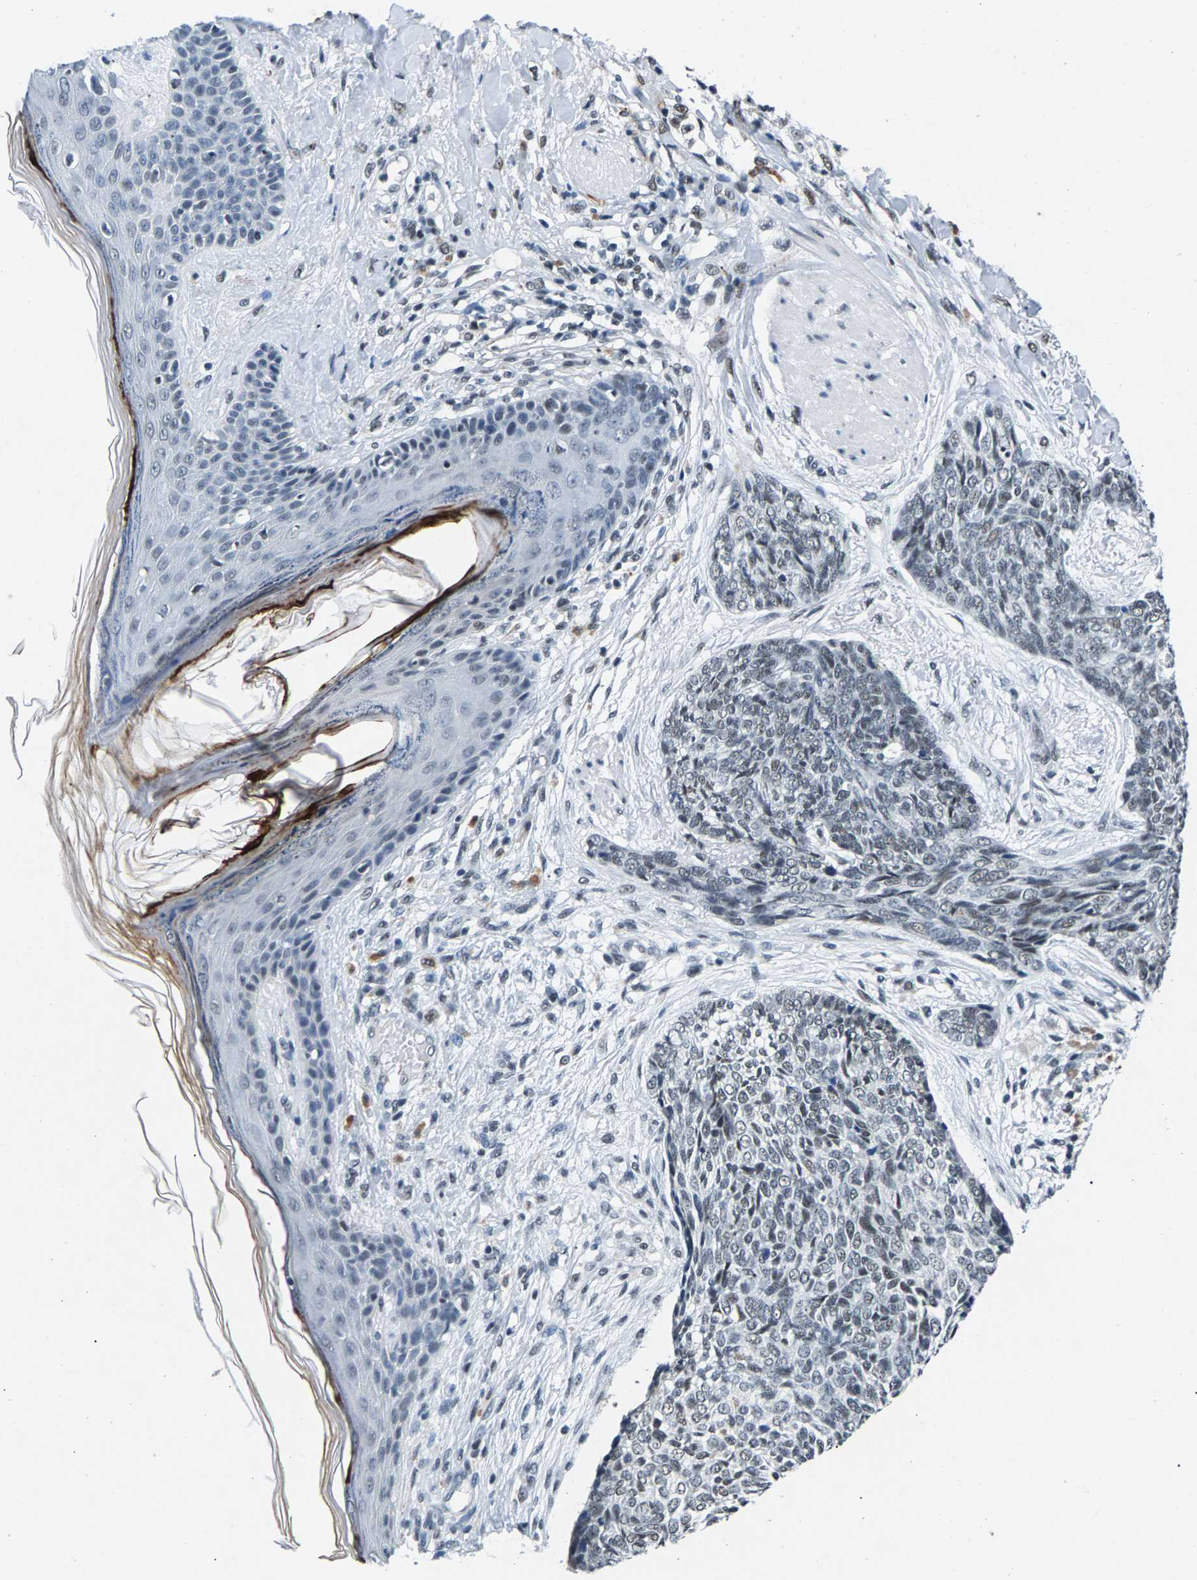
{"staining": {"intensity": "weak", "quantity": "<25%", "location": "nuclear"}, "tissue": "skin cancer", "cell_type": "Tumor cells", "image_type": "cancer", "snomed": [{"axis": "morphology", "description": "Basal cell carcinoma"}, {"axis": "topography", "description": "Skin"}], "caption": "This micrograph is of skin cancer (basal cell carcinoma) stained with immunohistochemistry to label a protein in brown with the nuclei are counter-stained blue. There is no positivity in tumor cells.", "gene": "ATF2", "patient": {"sex": "female", "age": 84}}